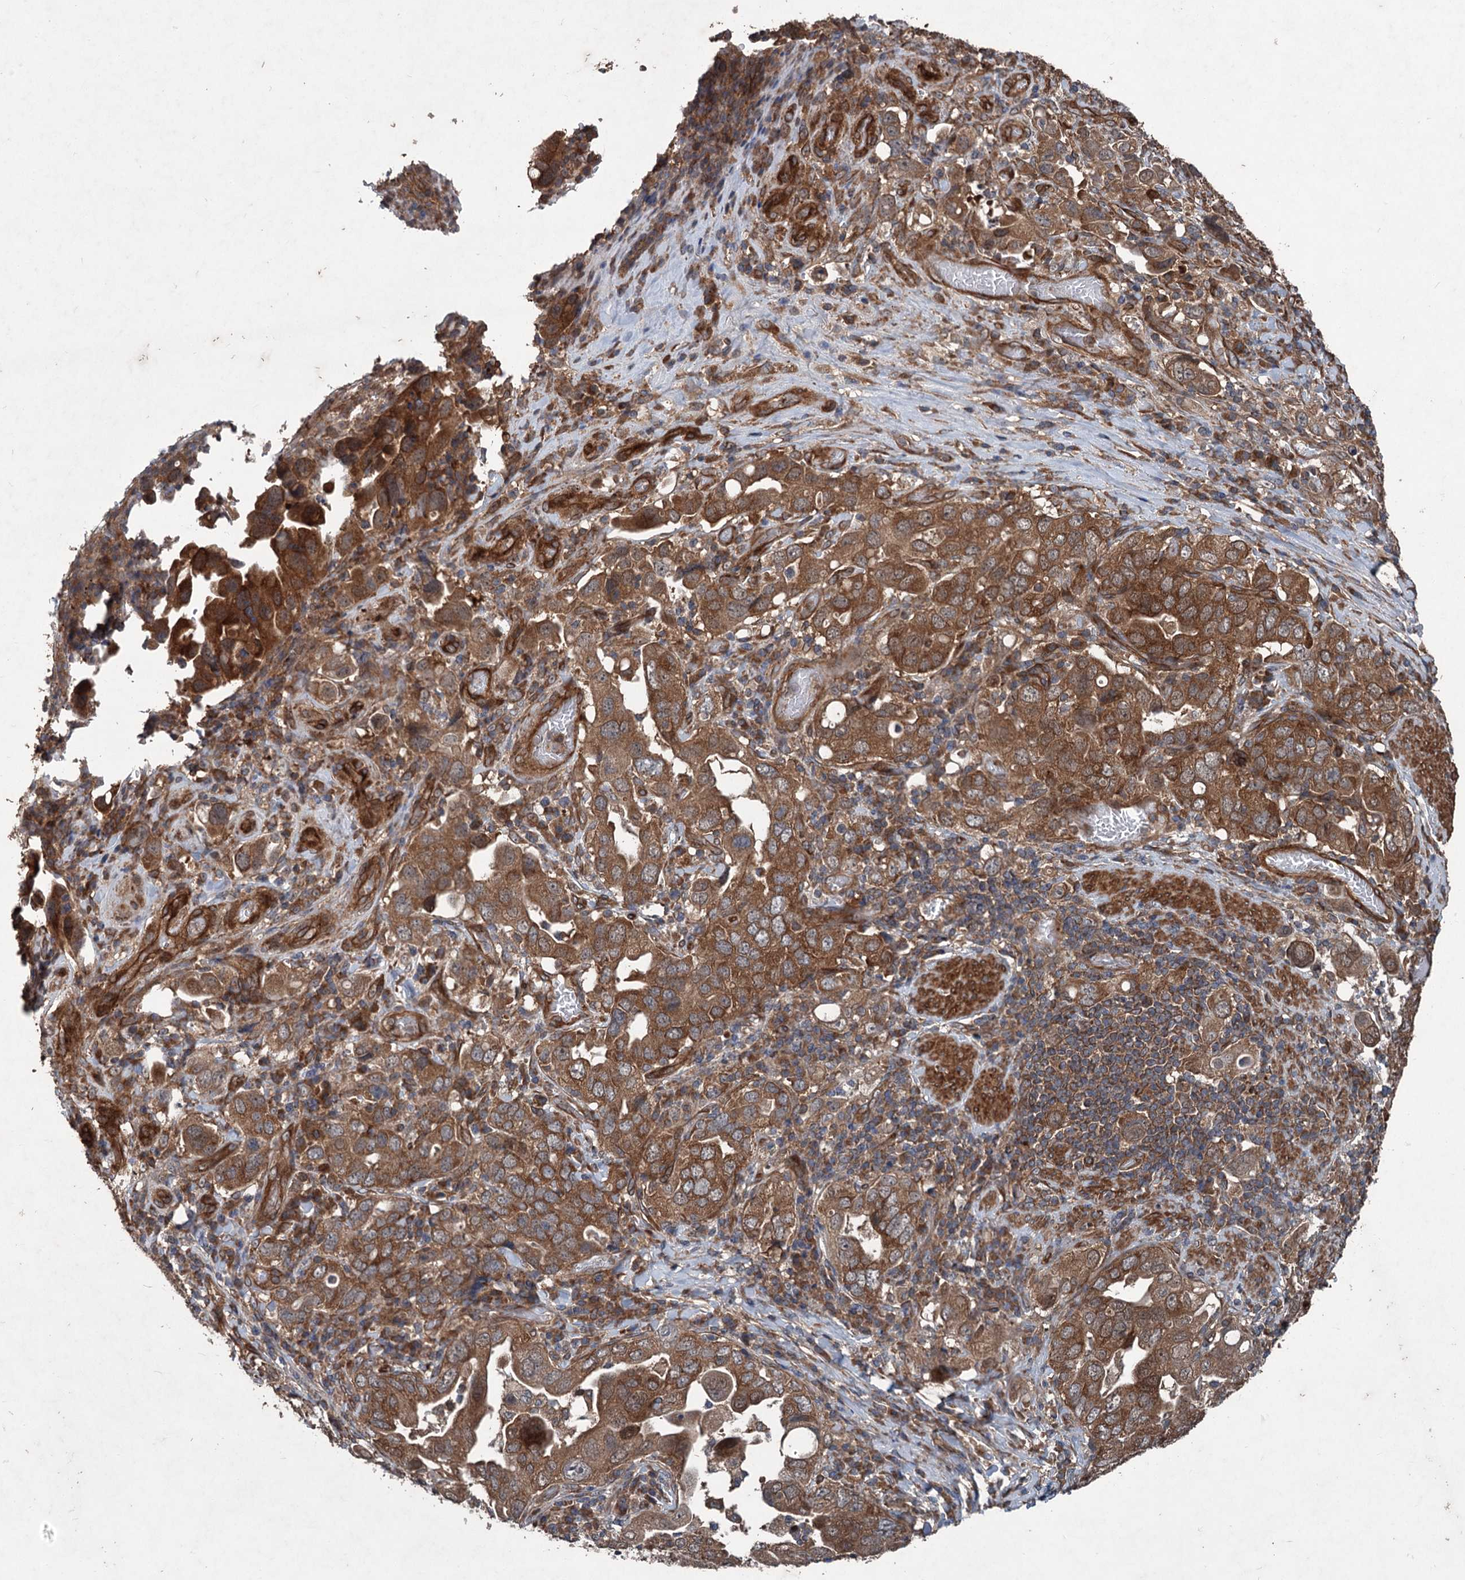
{"staining": {"intensity": "moderate", "quantity": ">75%", "location": "cytoplasmic/membranous"}, "tissue": "stomach cancer", "cell_type": "Tumor cells", "image_type": "cancer", "snomed": [{"axis": "morphology", "description": "Adenocarcinoma, NOS"}, {"axis": "topography", "description": "Stomach, upper"}], "caption": "Stomach cancer (adenocarcinoma) was stained to show a protein in brown. There is medium levels of moderate cytoplasmic/membranous expression in approximately >75% of tumor cells. Immunohistochemistry (ihc) stains the protein in brown and the nuclei are stained blue.", "gene": "RNF214", "patient": {"sex": "male", "age": 62}}